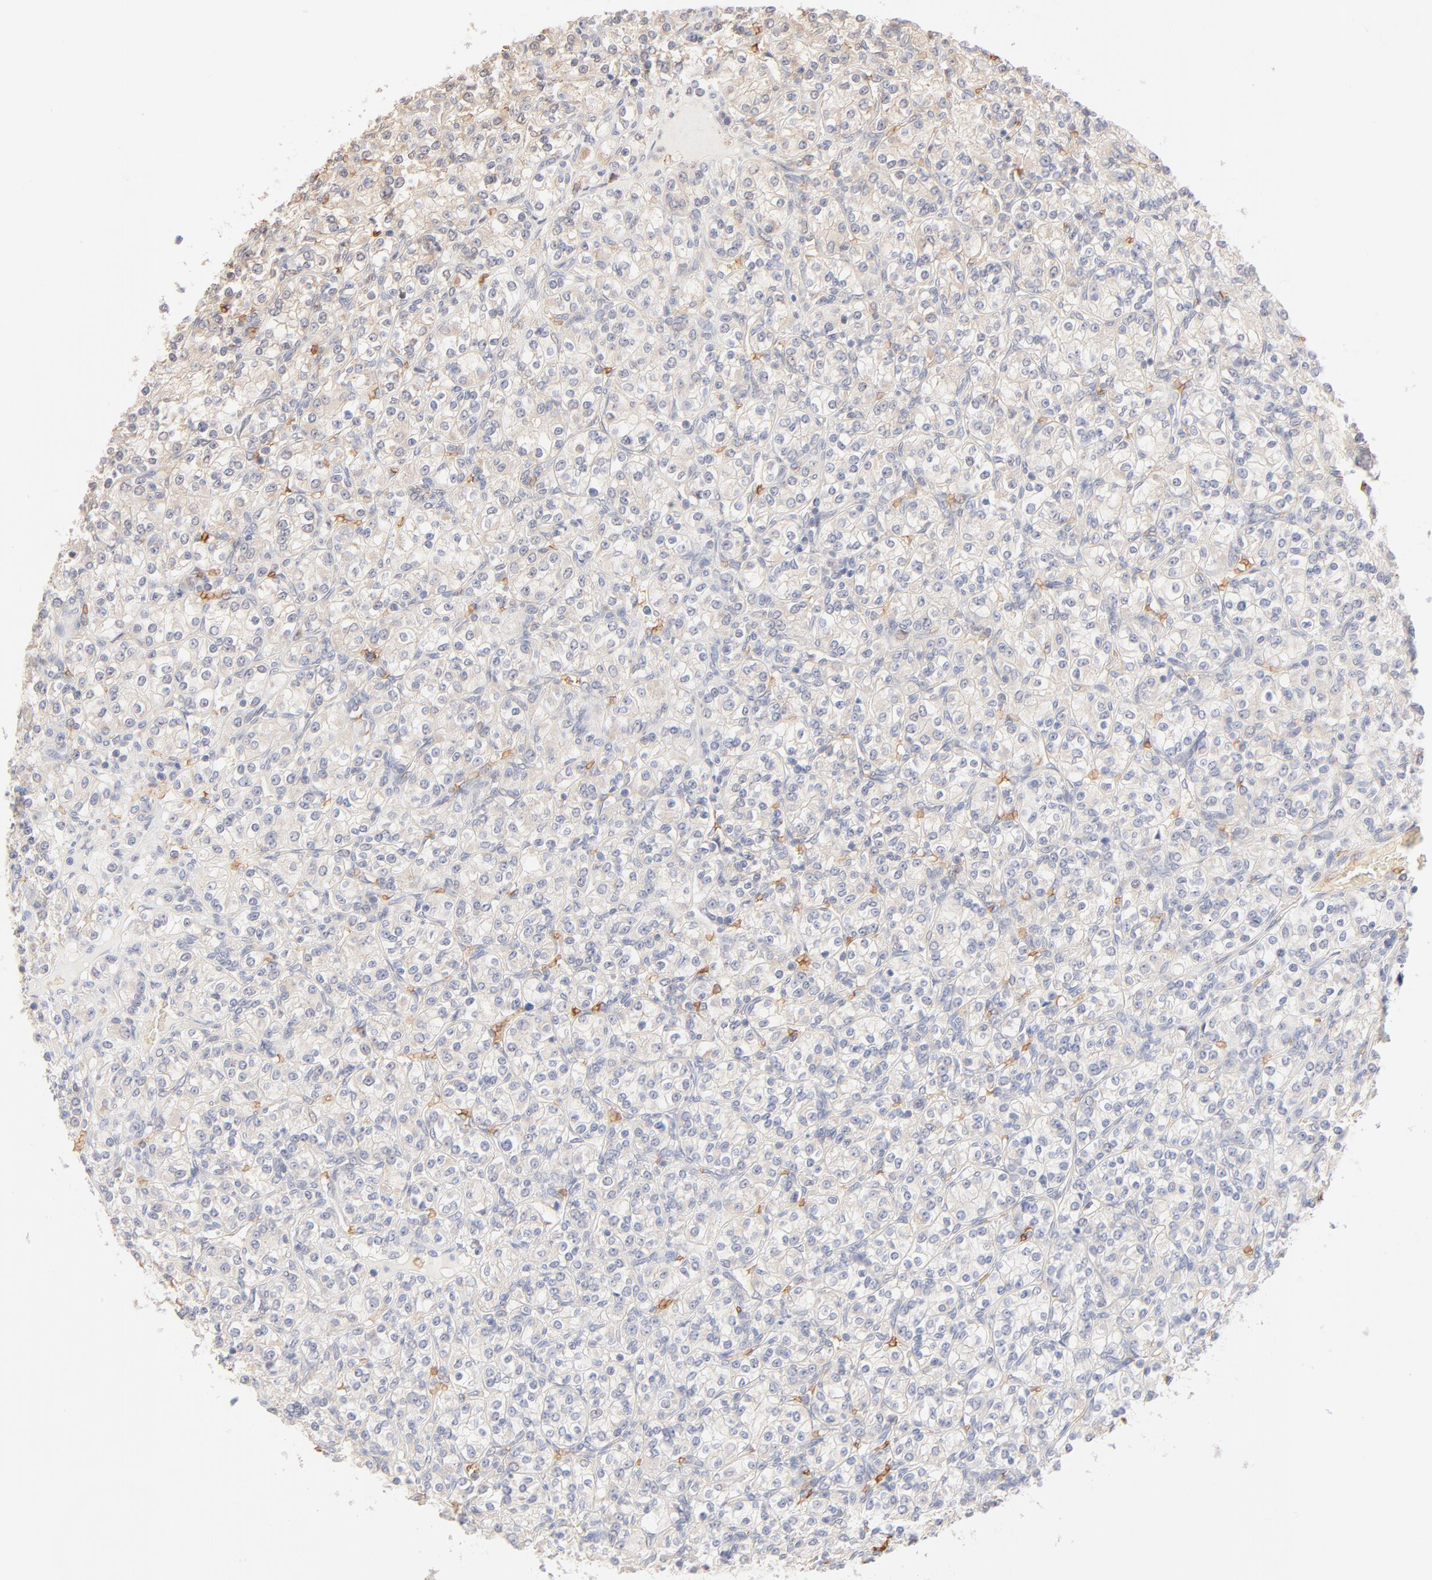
{"staining": {"intensity": "weak", "quantity": "25%-75%", "location": "cytoplasmic/membranous"}, "tissue": "renal cancer", "cell_type": "Tumor cells", "image_type": "cancer", "snomed": [{"axis": "morphology", "description": "Adenocarcinoma, NOS"}, {"axis": "topography", "description": "Kidney"}], "caption": "Renal cancer stained for a protein (brown) reveals weak cytoplasmic/membranous positive positivity in approximately 25%-75% of tumor cells.", "gene": "SPTB", "patient": {"sex": "male", "age": 77}}